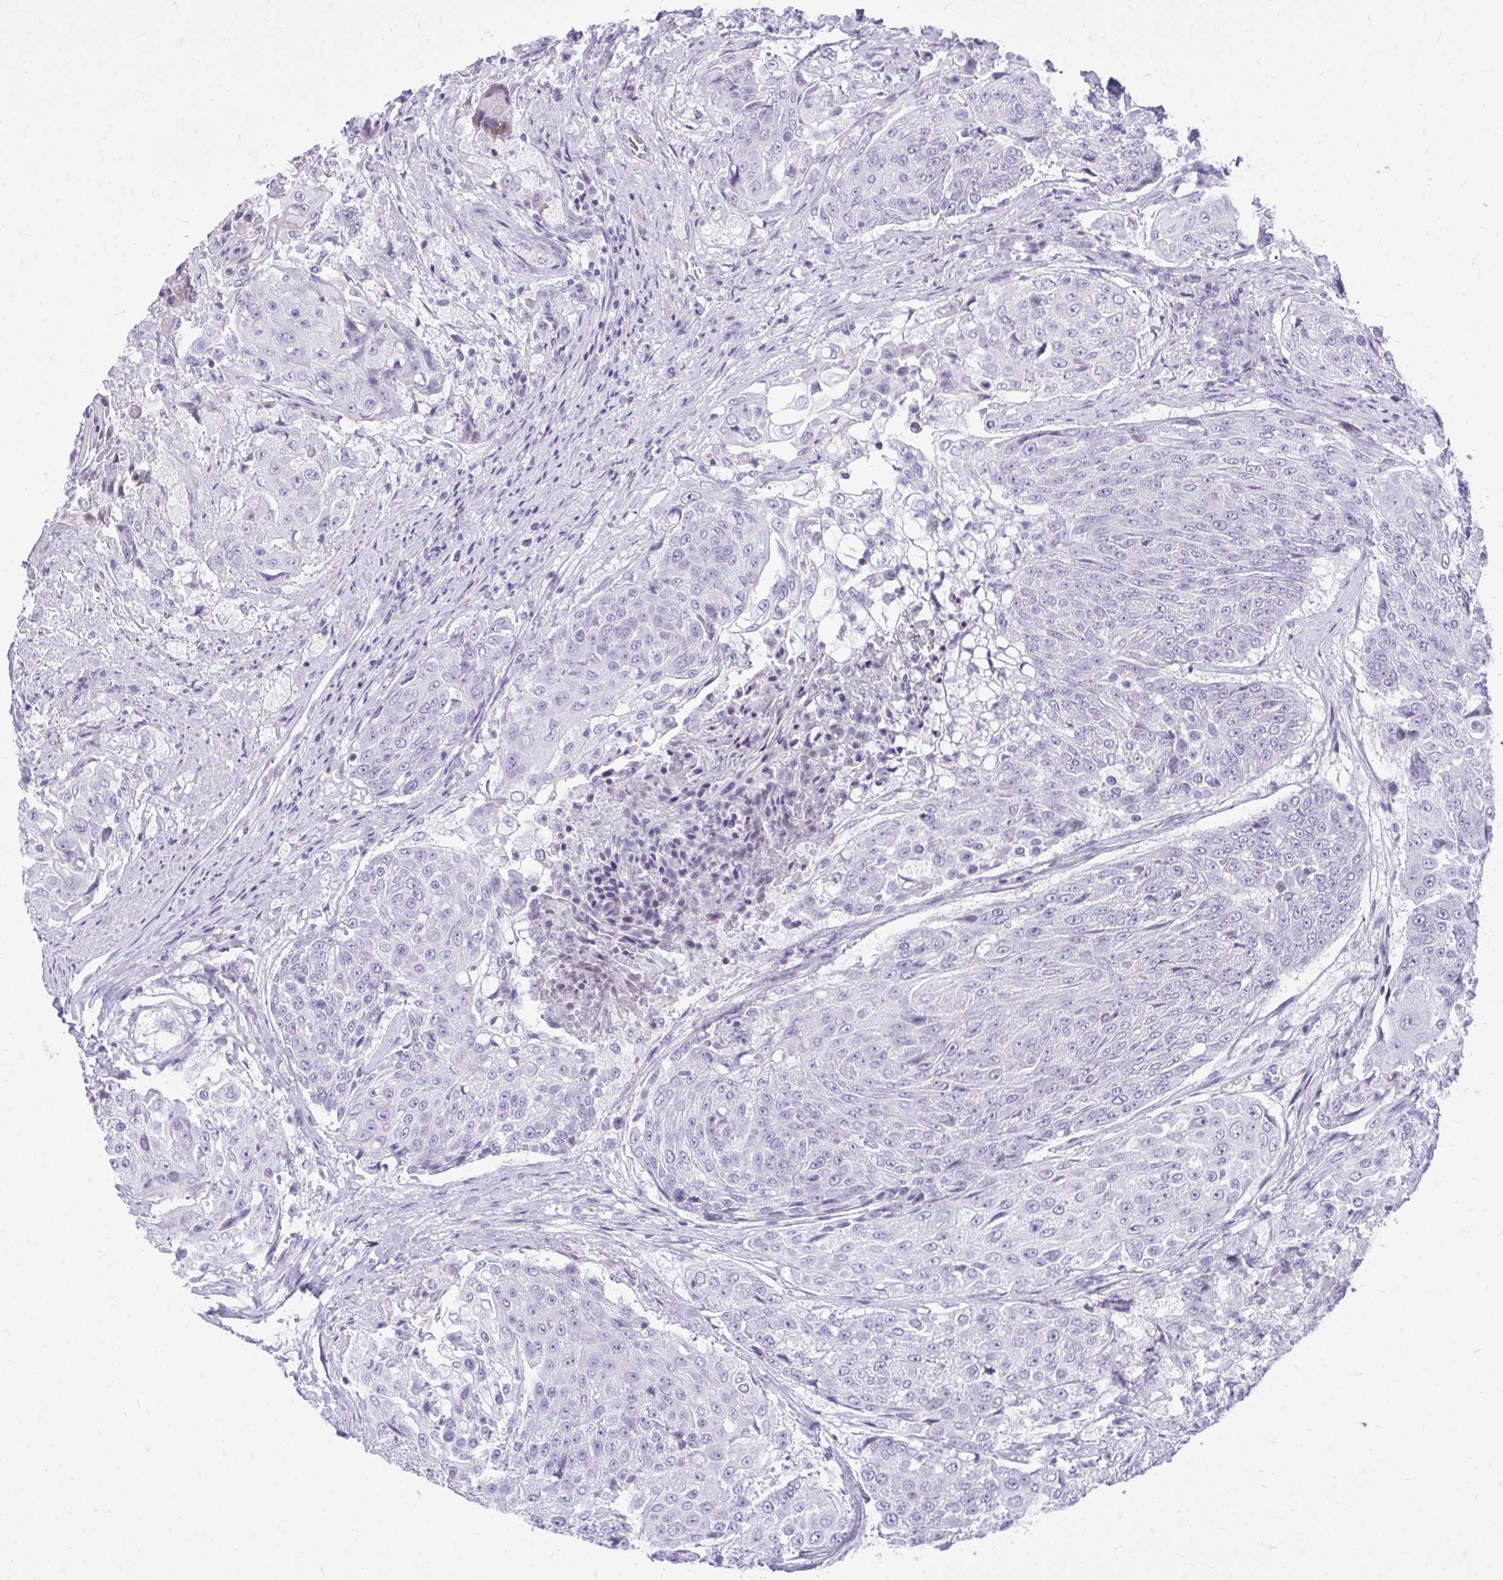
{"staining": {"intensity": "negative", "quantity": "none", "location": "none"}, "tissue": "urothelial cancer", "cell_type": "Tumor cells", "image_type": "cancer", "snomed": [{"axis": "morphology", "description": "Urothelial carcinoma, High grade"}, {"axis": "topography", "description": "Urinary bladder"}], "caption": "DAB (3,3'-diaminobenzidine) immunohistochemical staining of human urothelial cancer exhibits no significant staining in tumor cells. The staining is performed using DAB (3,3'-diaminobenzidine) brown chromogen with nuclei counter-stained in using hematoxylin.", "gene": "GABRA1", "patient": {"sex": "female", "age": 63}}